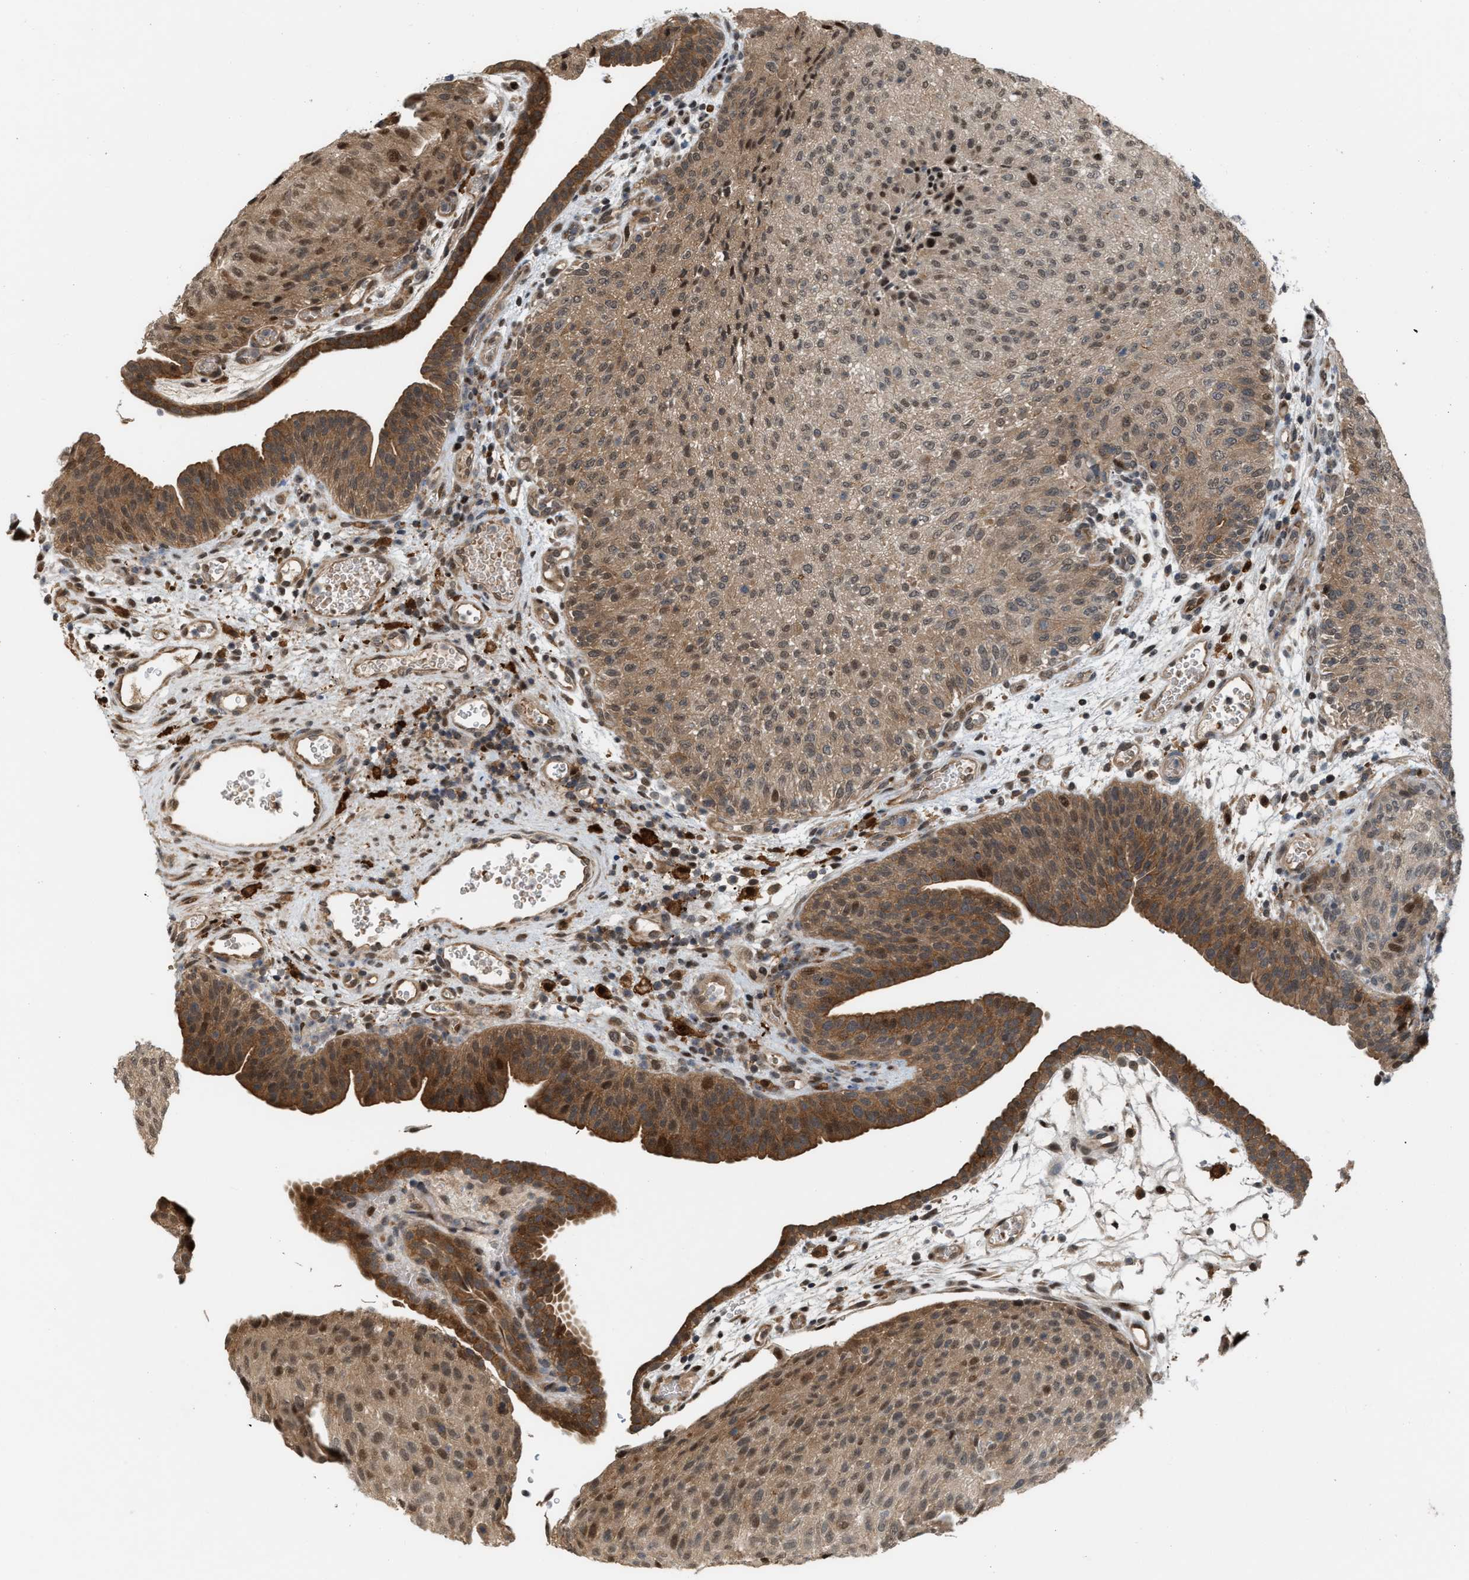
{"staining": {"intensity": "moderate", "quantity": ">75%", "location": "cytoplasmic/membranous,nuclear"}, "tissue": "urothelial cancer", "cell_type": "Tumor cells", "image_type": "cancer", "snomed": [{"axis": "morphology", "description": "Urothelial carcinoma, Low grade"}, {"axis": "morphology", "description": "Urothelial carcinoma, High grade"}, {"axis": "topography", "description": "Urinary bladder"}], "caption": "Urothelial cancer was stained to show a protein in brown. There is medium levels of moderate cytoplasmic/membranous and nuclear positivity in approximately >75% of tumor cells.", "gene": "RFFL", "patient": {"sex": "male", "age": 35}}